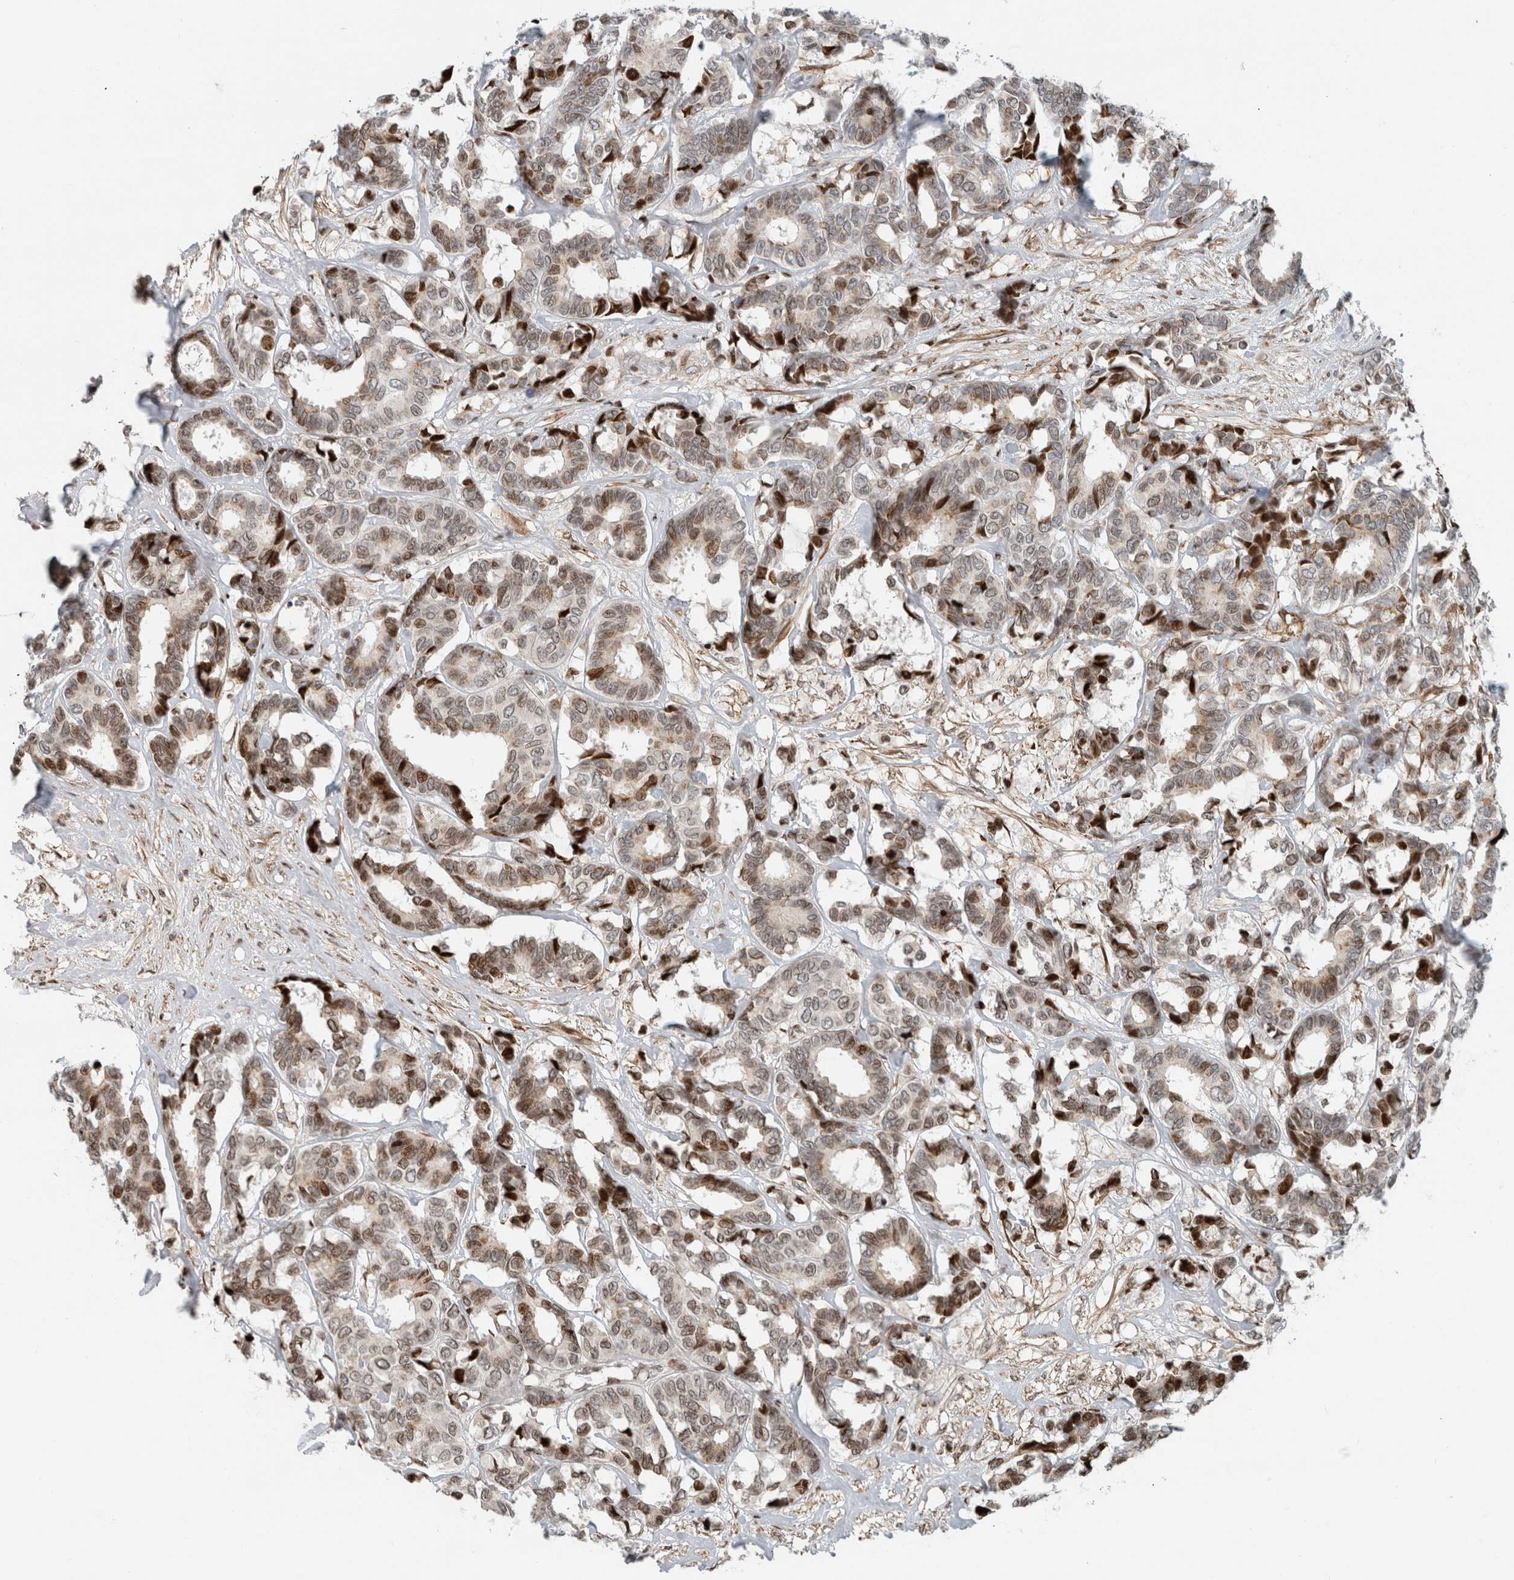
{"staining": {"intensity": "moderate", "quantity": ">75%", "location": "nuclear"}, "tissue": "breast cancer", "cell_type": "Tumor cells", "image_type": "cancer", "snomed": [{"axis": "morphology", "description": "Duct carcinoma"}, {"axis": "topography", "description": "Breast"}], "caption": "High-power microscopy captured an IHC image of breast cancer (invasive ductal carcinoma), revealing moderate nuclear staining in approximately >75% of tumor cells.", "gene": "GINS4", "patient": {"sex": "female", "age": 87}}